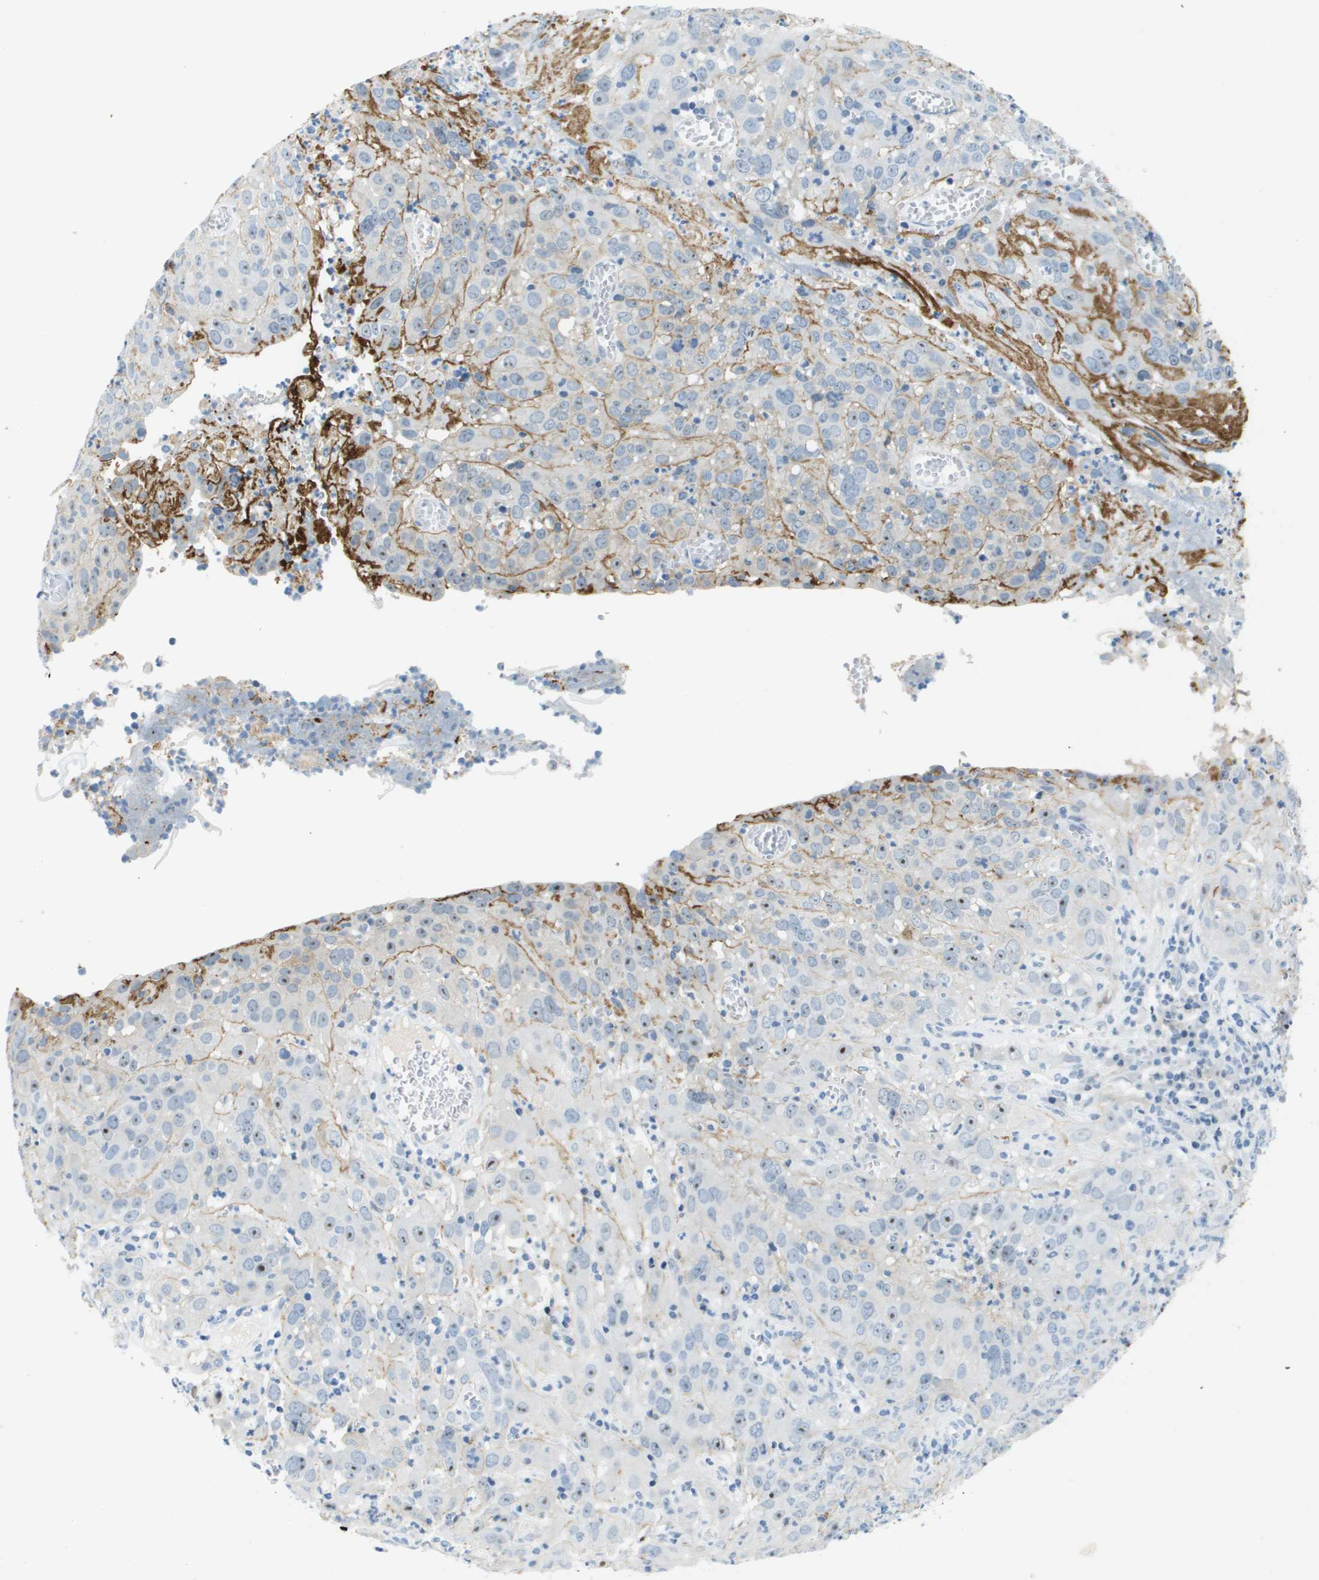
{"staining": {"intensity": "moderate", "quantity": "25%-75%", "location": "cytoplasmic/membranous,nuclear"}, "tissue": "cervical cancer", "cell_type": "Tumor cells", "image_type": "cancer", "snomed": [{"axis": "morphology", "description": "Squamous cell carcinoma, NOS"}, {"axis": "topography", "description": "Cervix"}], "caption": "This histopathology image shows IHC staining of cervical cancer (squamous cell carcinoma), with medium moderate cytoplasmic/membranous and nuclear positivity in approximately 25%-75% of tumor cells.", "gene": "ITGA6", "patient": {"sex": "female", "age": 32}}